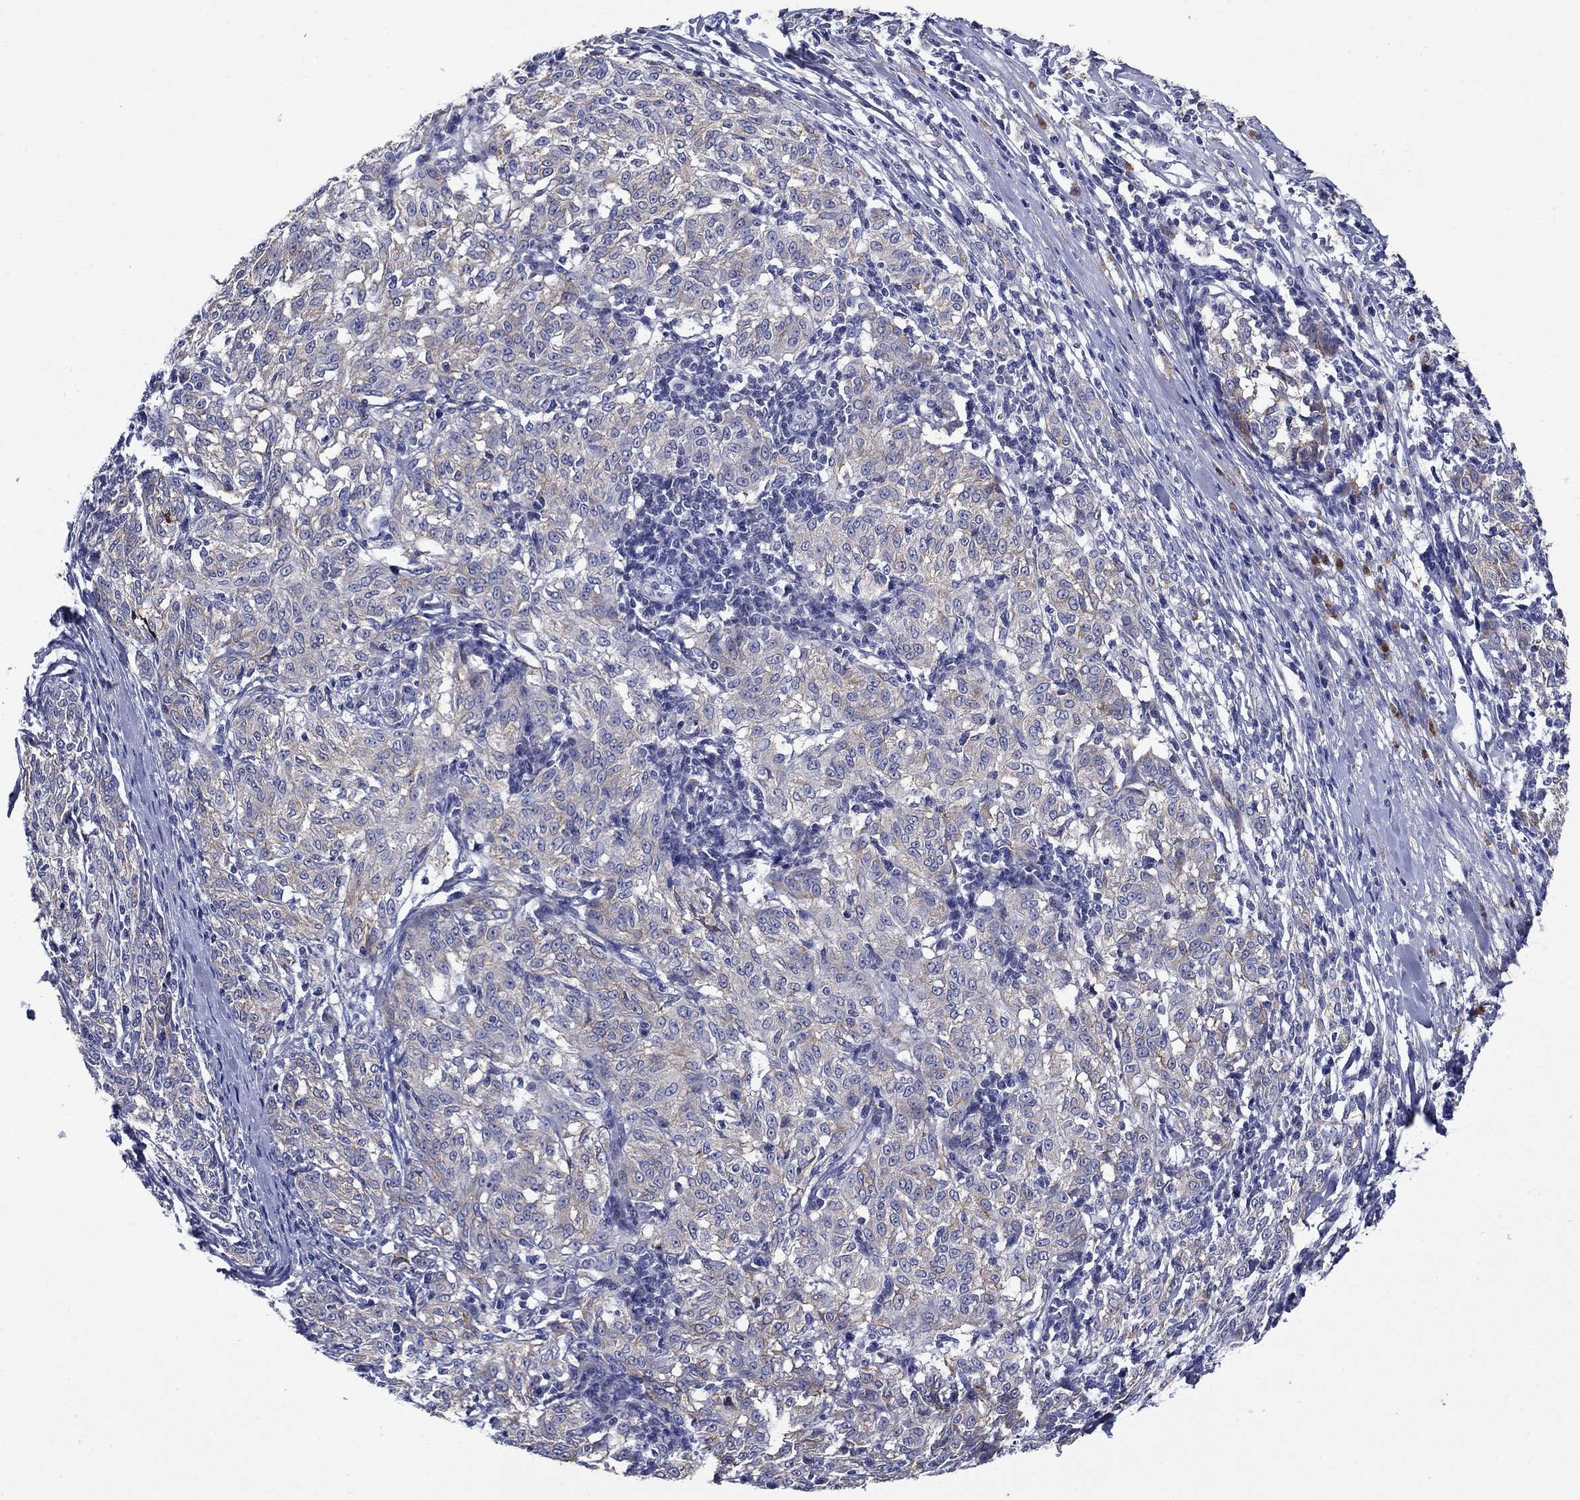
{"staining": {"intensity": "weak", "quantity": "<25%", "location": "cytoplasmic/membranous"}, "tissue": "melanoma", "cell_type": "Tumor cells", "image_type": "cancer", "snomed": [{"axis": "morphology", "description": "Malignant melanoma, NOS"}, {"axis": "topography", "description": "Skin"}], "caption": "This is a photomicrograph of immunohistochemistry staining of malignant melanoma, which shows no positivity in tumor cells.", "gene": "STAB2", "patient": {"sex": "female", "age": 72}}